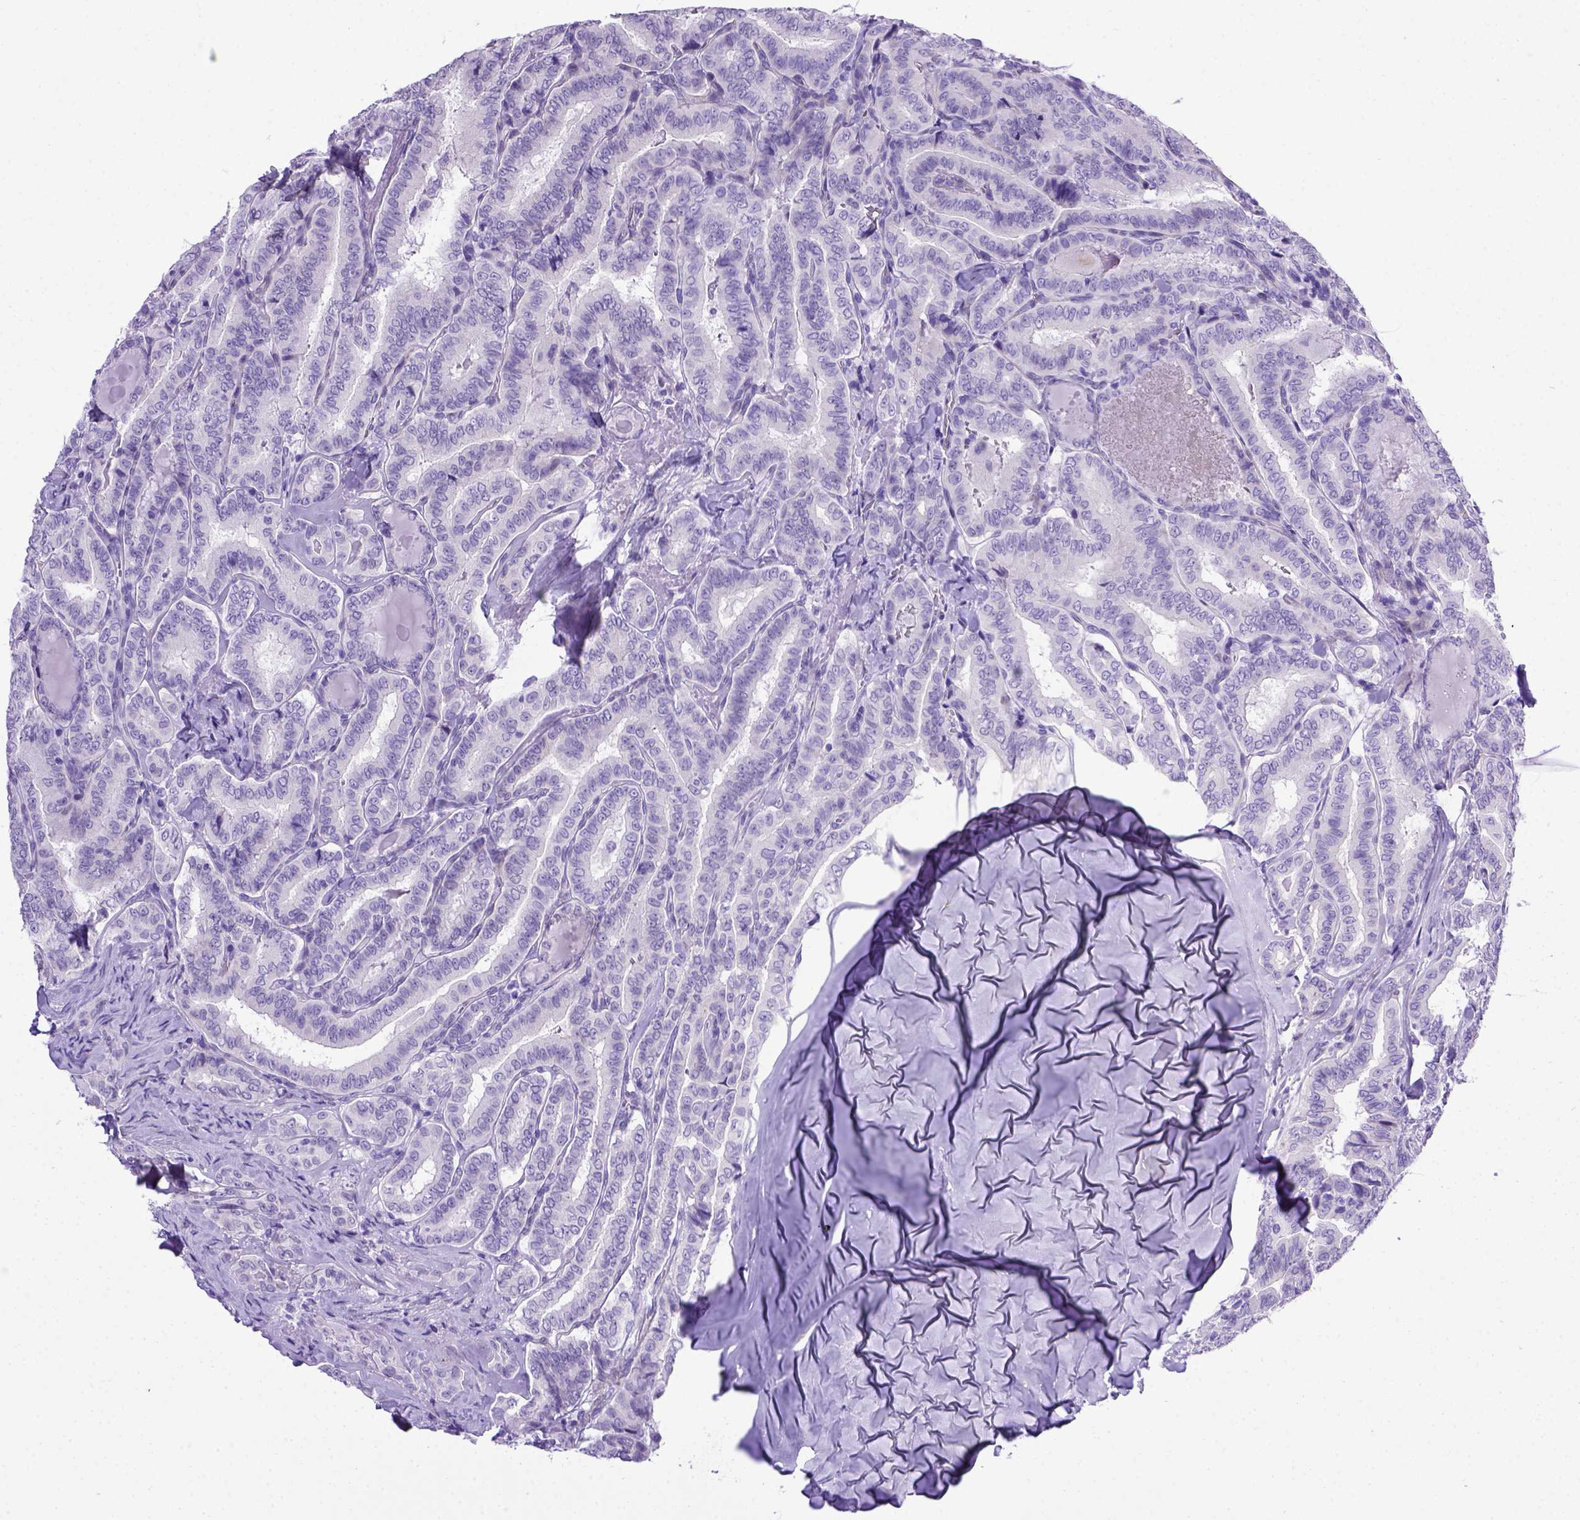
{"staining": {"intensity": "negative", "quantity": "none", "location": "none"}, "tissue": "thyroid cancer", "cell_type": "Tumor cells", "image_type": "cancer", "snomed": [{"axis": "morphology", "description": "Papillary adenocarcinoma, NOS"}, {"axis": "morphology", "description": "Papillary adenoma metastatic"}, {"axis": "topography", "description": "Thyroid gland"}], "caption": "The image displays no significant positivity in tumor cells of thyroid cancer.", "gene": "ADAM12", "patient": {"sex": "female", "age": 50}}